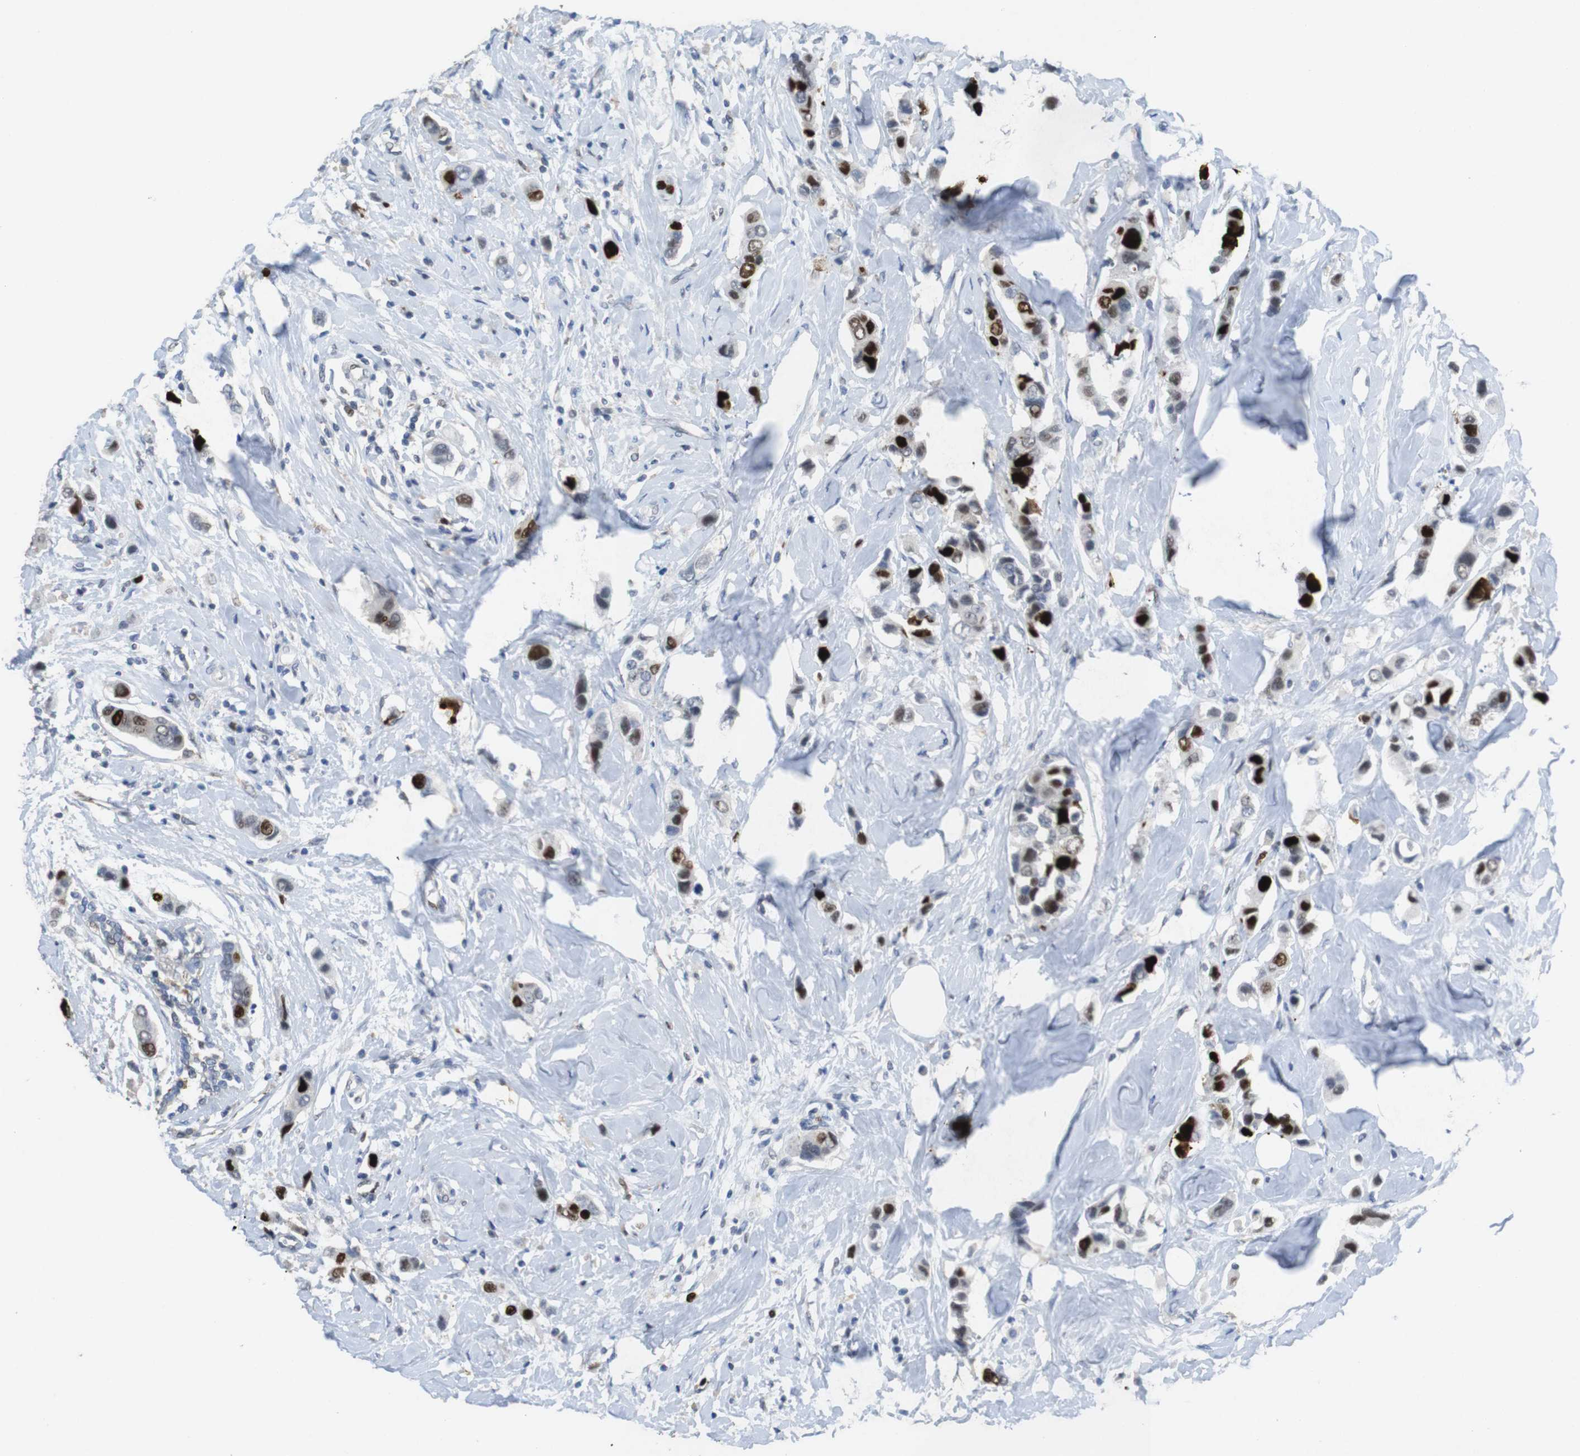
{"staining": {"intensity": "strong", "quantity": "25%-75%", "location": "nuclear"}, "tissue": "breast cancer", "cell_type": "Tumor cells", "image_type": "cancer", "snomed": [{"axis": "morphology", "description": "Normal tissue, NOS"}, {"axis": "morphology", "description": "Duct carcinoma"}, {"axis": "topography", "description": "Breast"}], "caption": "DAB immunohistochemical staining of human invasive ductal carcinoma (breast) reveals strong nuclear protein positivity in about 25%-75% of tumor cells.", "gene": "KPNA2", "patient": {"sex": "female", "age": 50}}